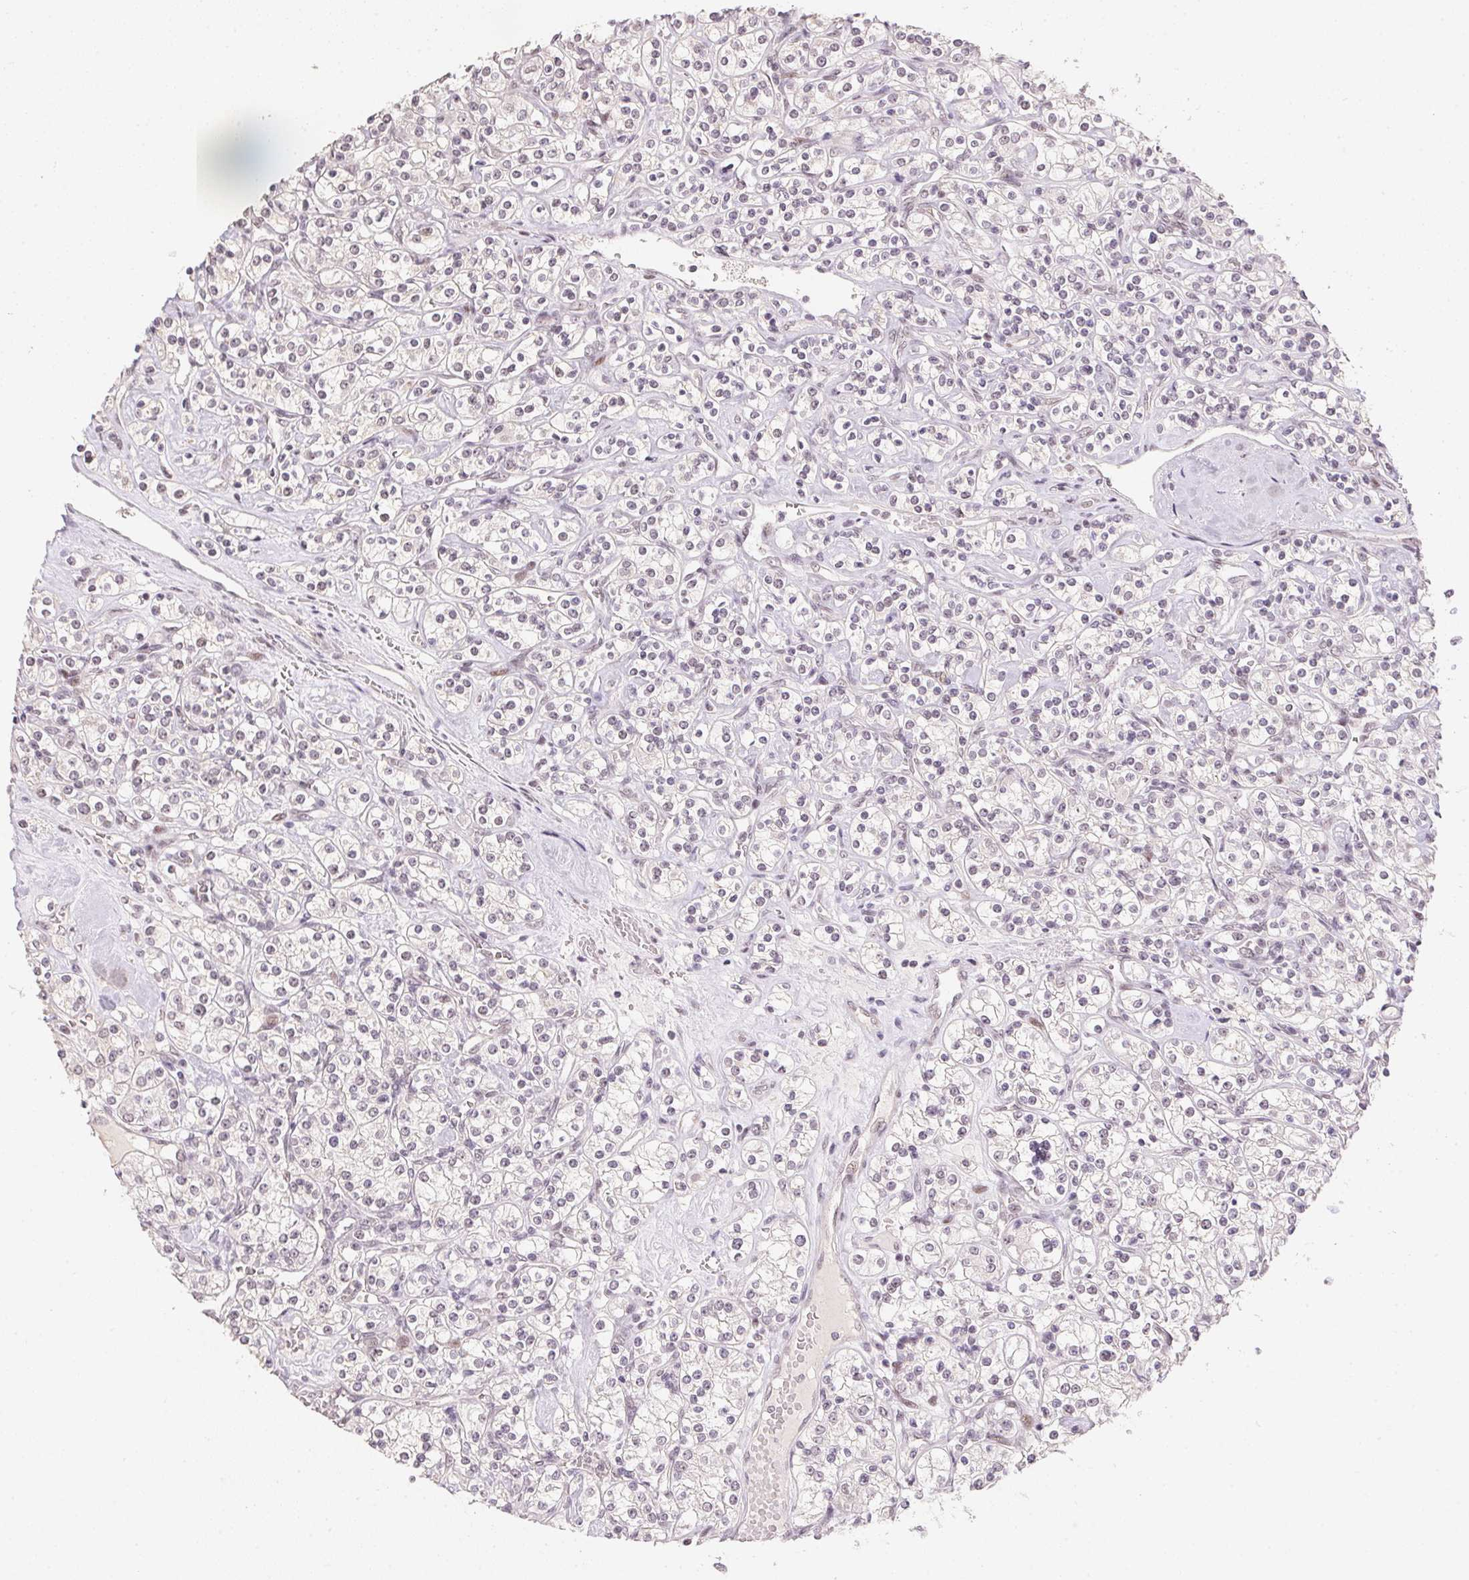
{"staining": {"intensity": "negative", "quantity": "none", "location": "none"}, "tissue": "renal cancer", "cell_type": "Tumor cells", "image_type": "cancer", "snomed": [{"axis": "morphology", "description": "Adenocarcinoma, NOS"}, {"axis": "topography", "description": "Kidney"}], "caption": "High power microscopy histopathology image of an immunohistochemistry histopathology image of renal cancer (adenocarcinoma), revealing no significant expression in tumor cells.", "gene": "KDM4D", "patient": {"sex": "male", "age": 77}}